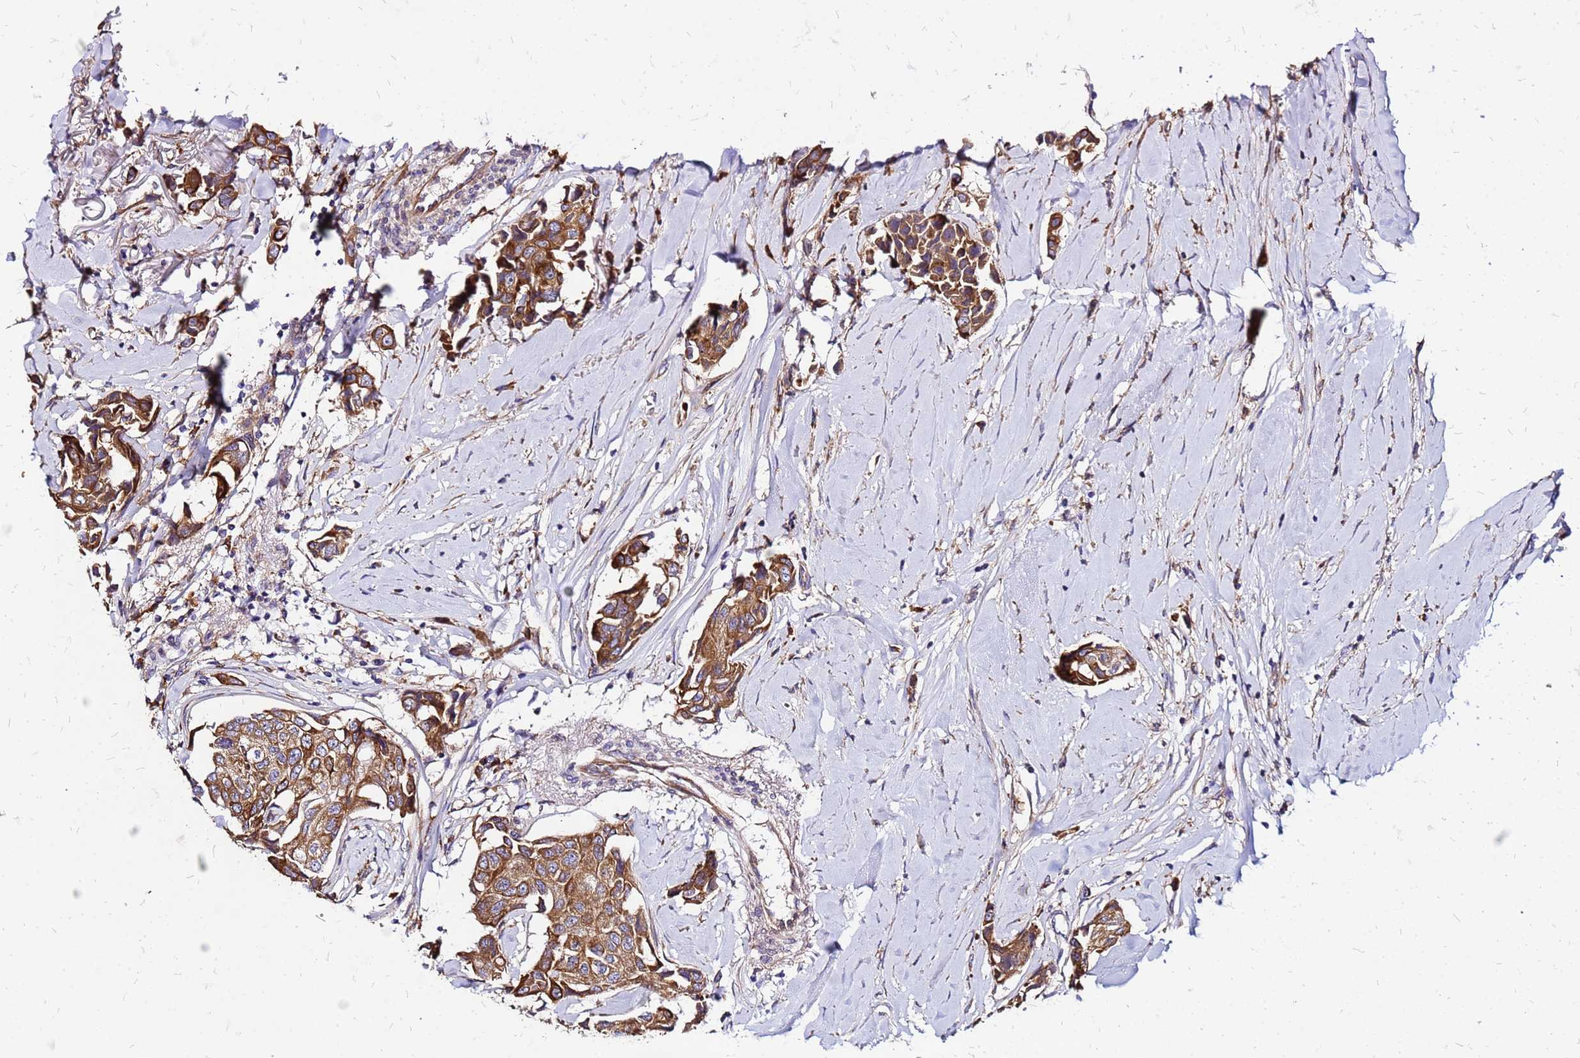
{"staining": {"intensity": "strong", "quantity": ">75%", "location": "cytoplasmic/membranous"}, "tissue": "breast cancer", "cell_type": "Tumor cells", "image_type": "cancer", "snomed": [{"axis": "morphology", "description": "Duct carcinoma"}, {"axis": "topography", "description": "Breast"}], "caption": "Breast cancer was stained to show a protein in brown. There is high levels of strong cytoplasmic/membranous staining in about >75% of tumor cells.", "gene": "VMO1", "patient": {"sex": "female", "age": 80}}